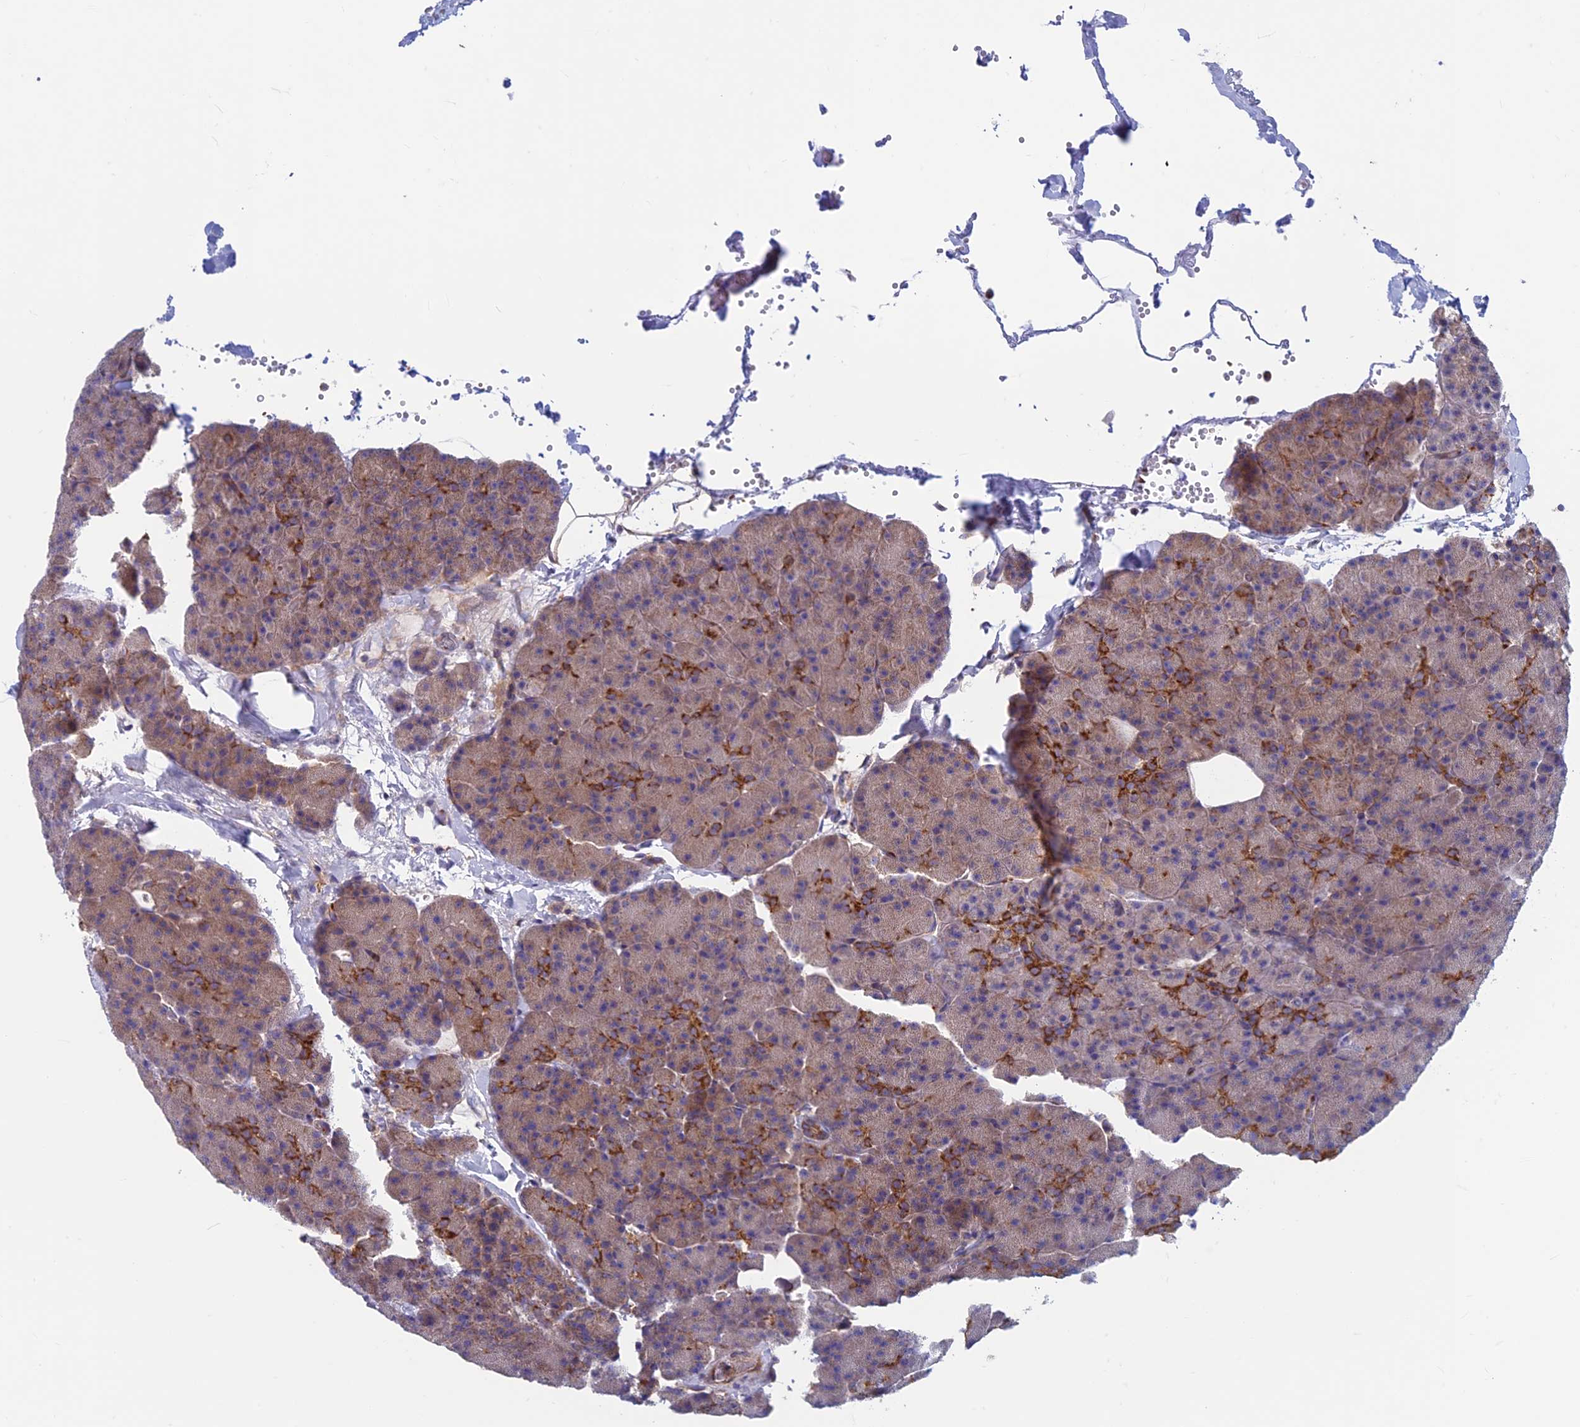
{"staining": {"intensity": "strong", "quantity": "<25%", "location": "cytoplasmic/membranous"}, "tissue": "pancreas", "cell_type": "Exocrine glandular cells", "image_type": "normal", "snomed": [{"axis": "morphology", "description": "Normal tissue, NOS"}, {"axis": "morphology", "description": "Carcinoid, malignant, NOS"}, {"axis": "topography", "description": "Pancreas"}], "caption": "Protein expression analysis of benign pancreas shows strong cytoplasmic/membranous positivity in about <25% of exocrine glandular cells.", "gene": "DNM1L", "patient": {"sex": "female", "age": 35}}